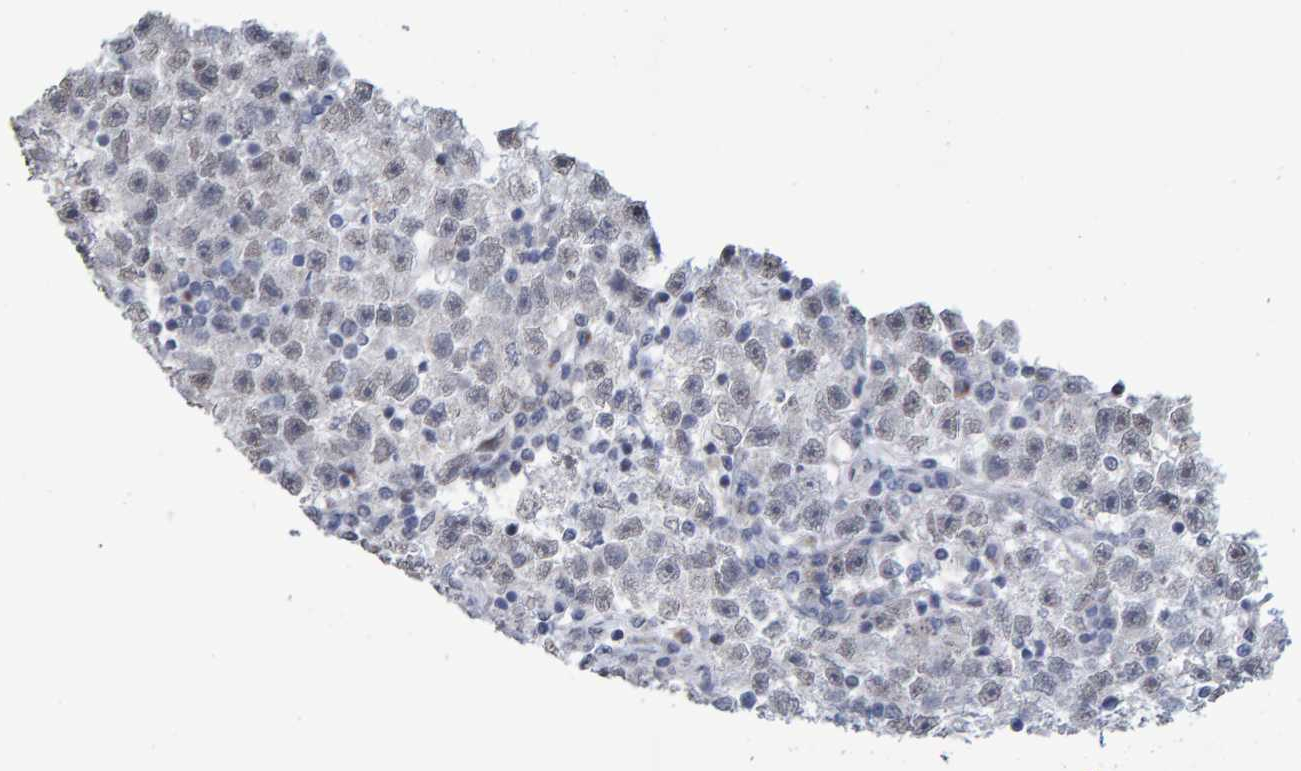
{"staining": {"intensity": "weak", "quantity": "<25%", "location": "nuclear"}, "tissue": "testis cancer", "cell_type": "Tumor cells", "image_type": "cancer", "snomed": [{"axis": "morphology", "description": "Seminoma, NOS"}, {"axis": "topography", "description": "Testis"}], "caption": "Testis cancer stained for a protein using IHC displays no staining tumor cells.", "gene": "USP43", "patient": {"sex": "male", "age": 22}}